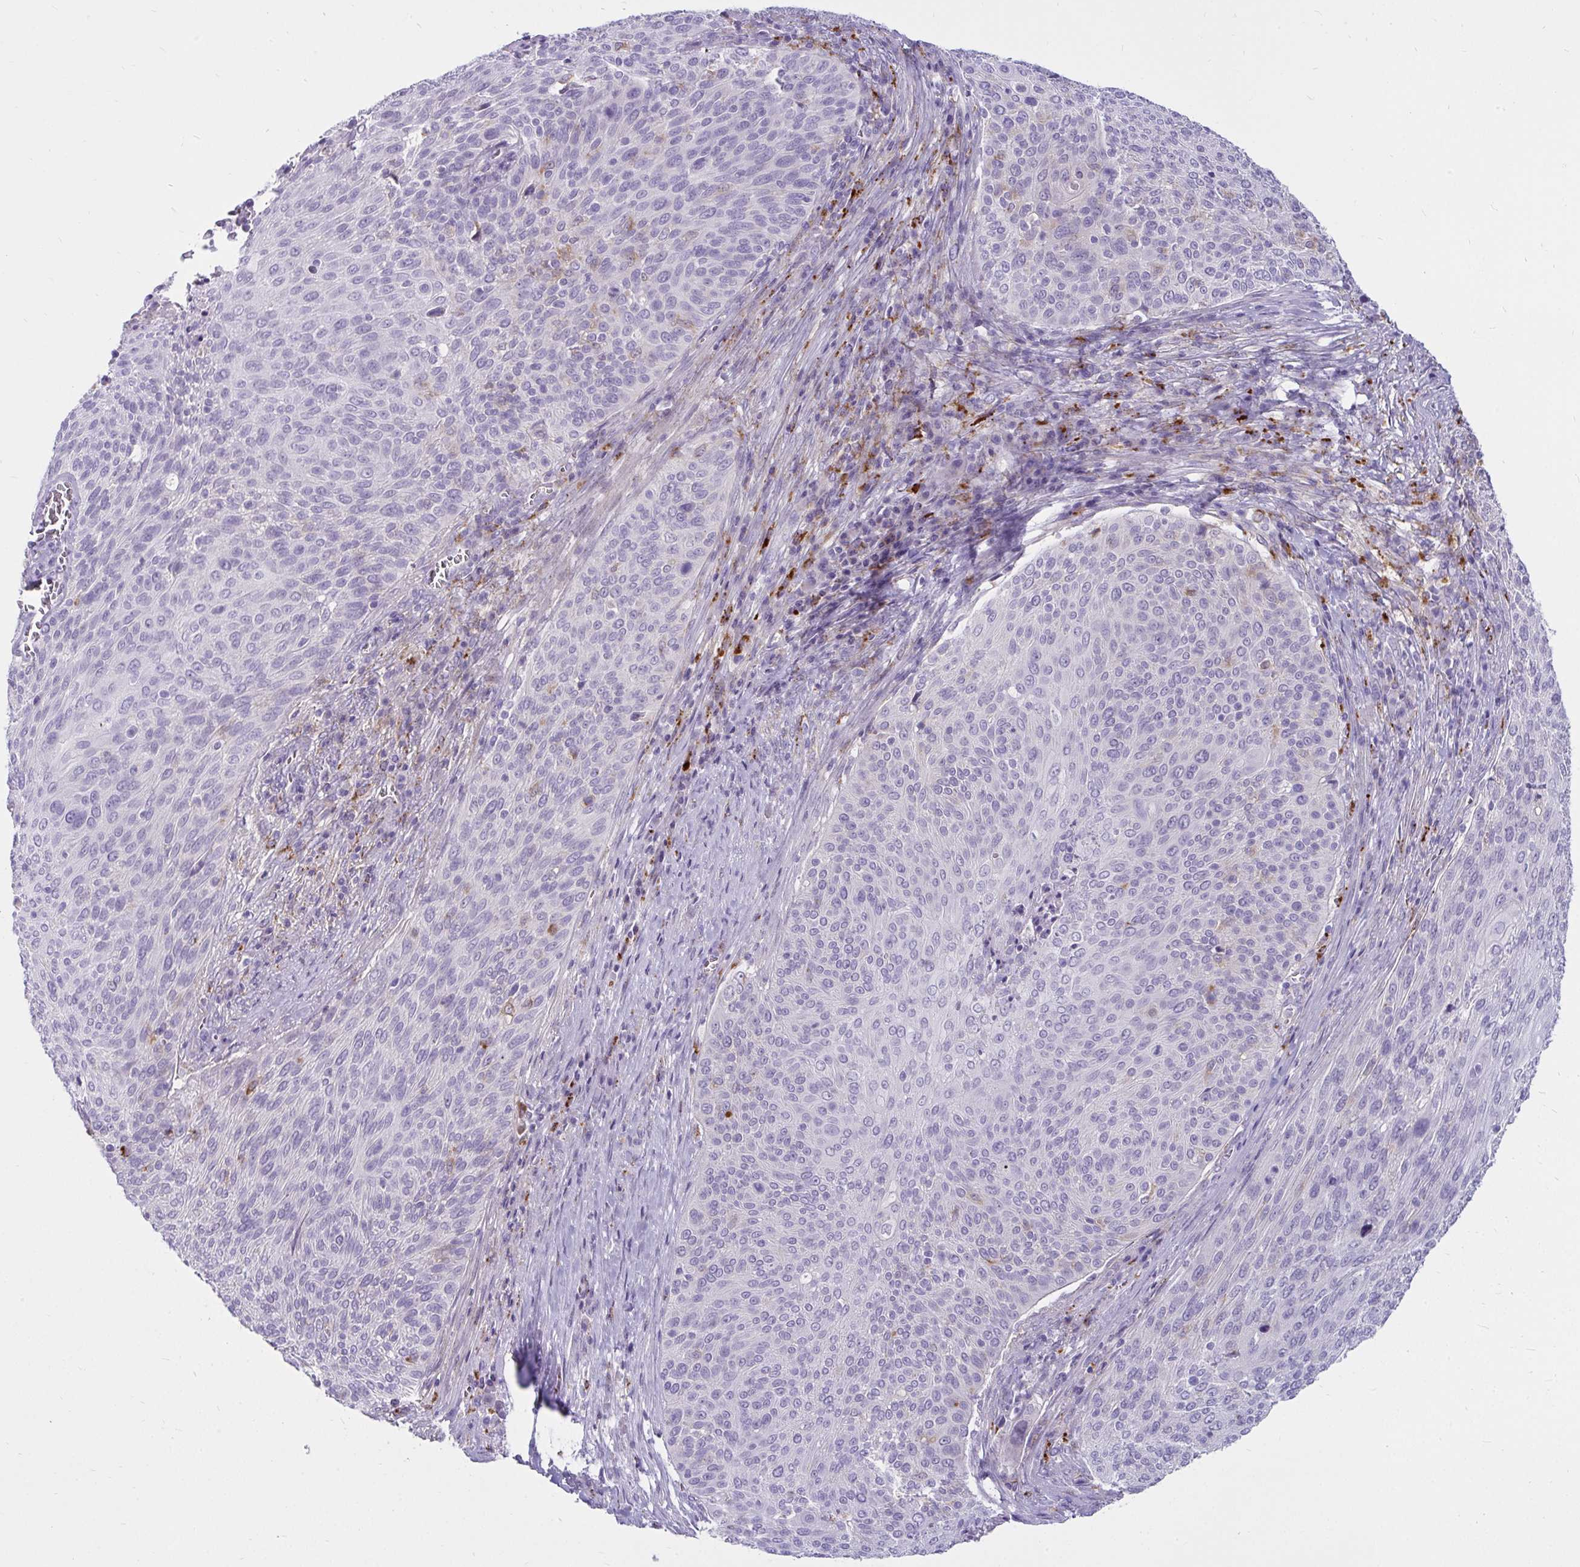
{"staining": {"intensity": "negative", "quantity": "none", "location": "none"}, "tissue": "cervical cancer", "cell_type": "Tumor cells", "image_type": "cancer", "snomed": [{"axis": "morphology", "description": "Squamous cell carcinoma, NOS"}, {"axis": "topography", "description": "Cervix"}], "caption": "The IHC histopathology image has no significant expression in tumor cells of cervical cancer (squamous cell carcinoma) tissue.", "gene": "CTSZ", "patient": {"sex": "female", "age": 31}}